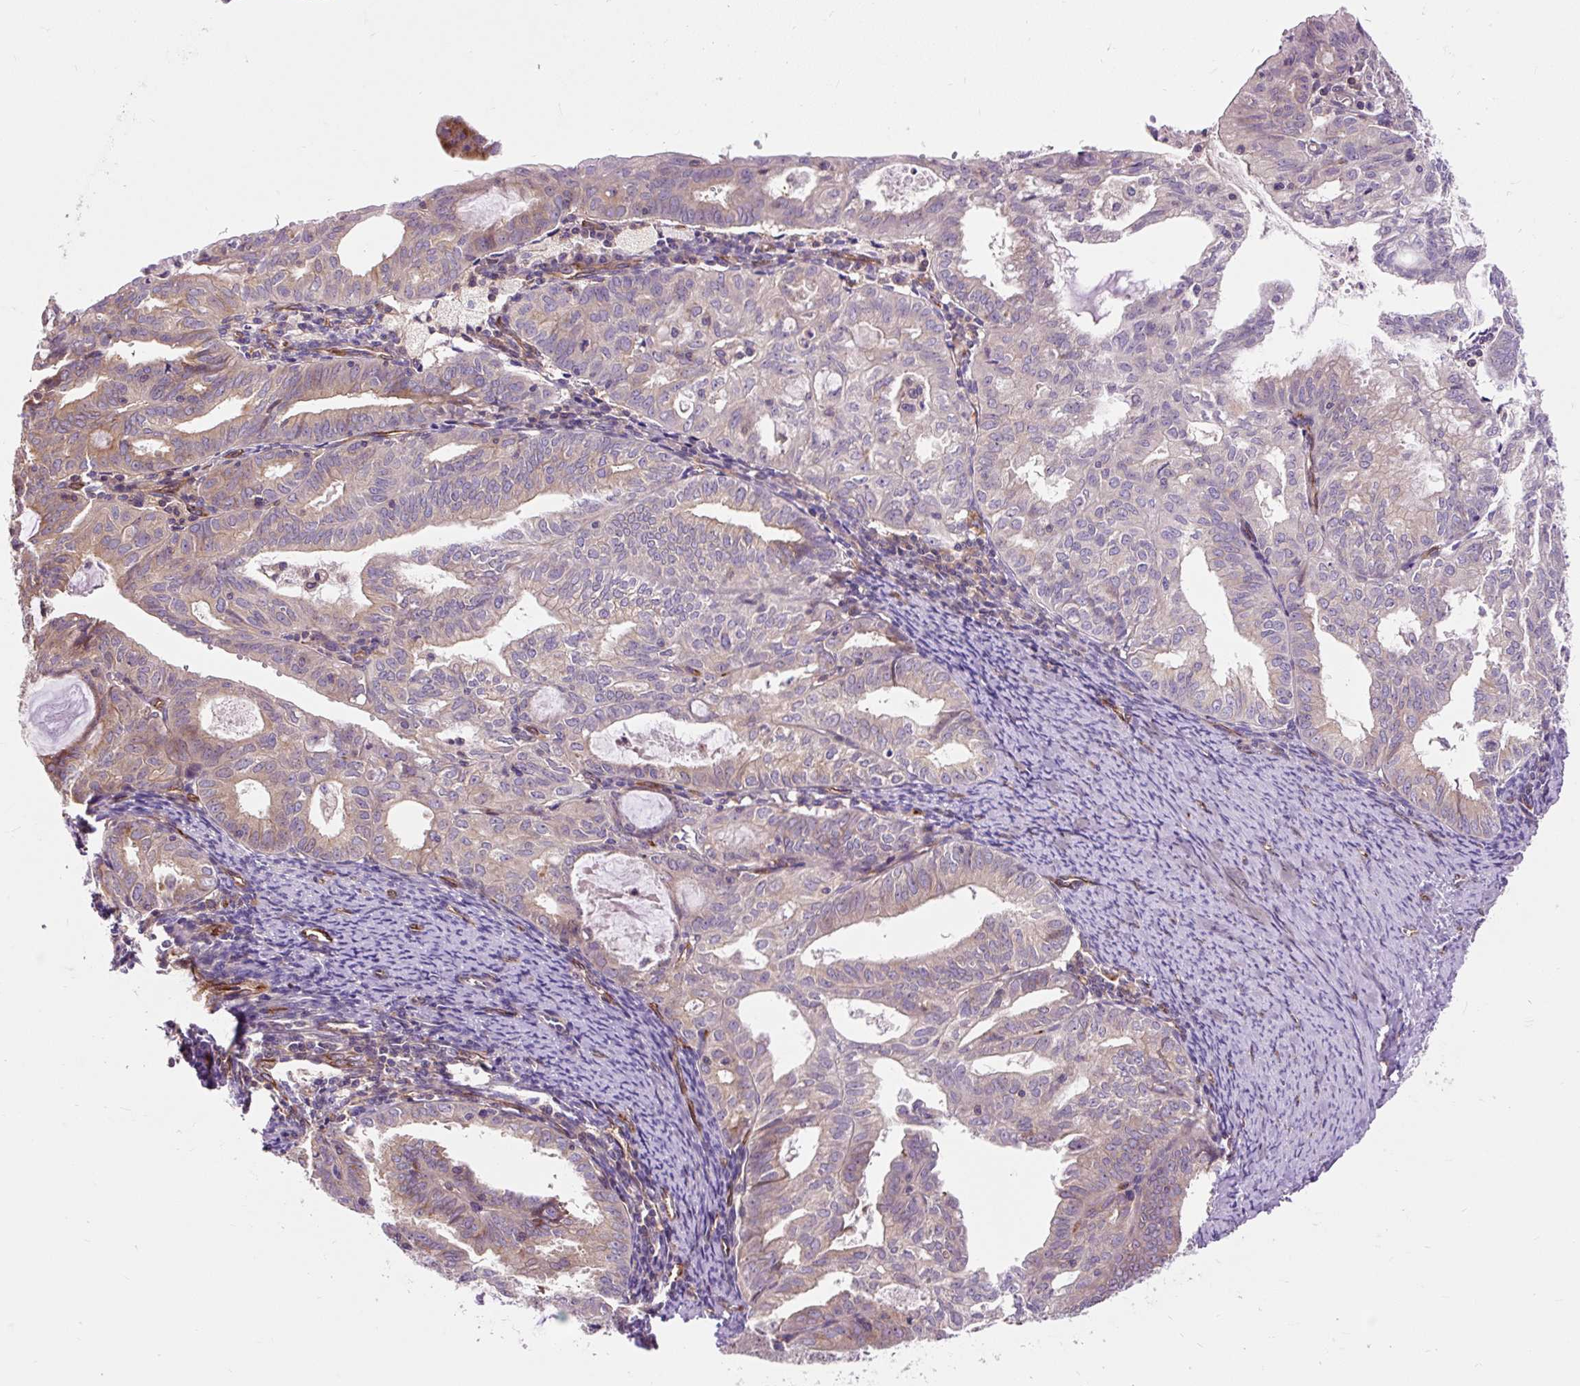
{"staining": {"intensity": "weak", "quantity": "<25%", "location": "cytoplasmic/membranous"}, "tissue": "endometrial cancer", "cell_type": "Tumor cells", "image_type": "cancer", "snomed": [{"axis": "morphology", "description": "Adenocarcinoma, NOS"}, {"axis": "topography", "description": "Endometrium"}], "caption": "This is an immunohistochemistry photomicrograph of endometrial cancer. There is no expression in tumor cells.", "gene": "PCDHGB3", "patient": {"sex": "female", "age": 70}}